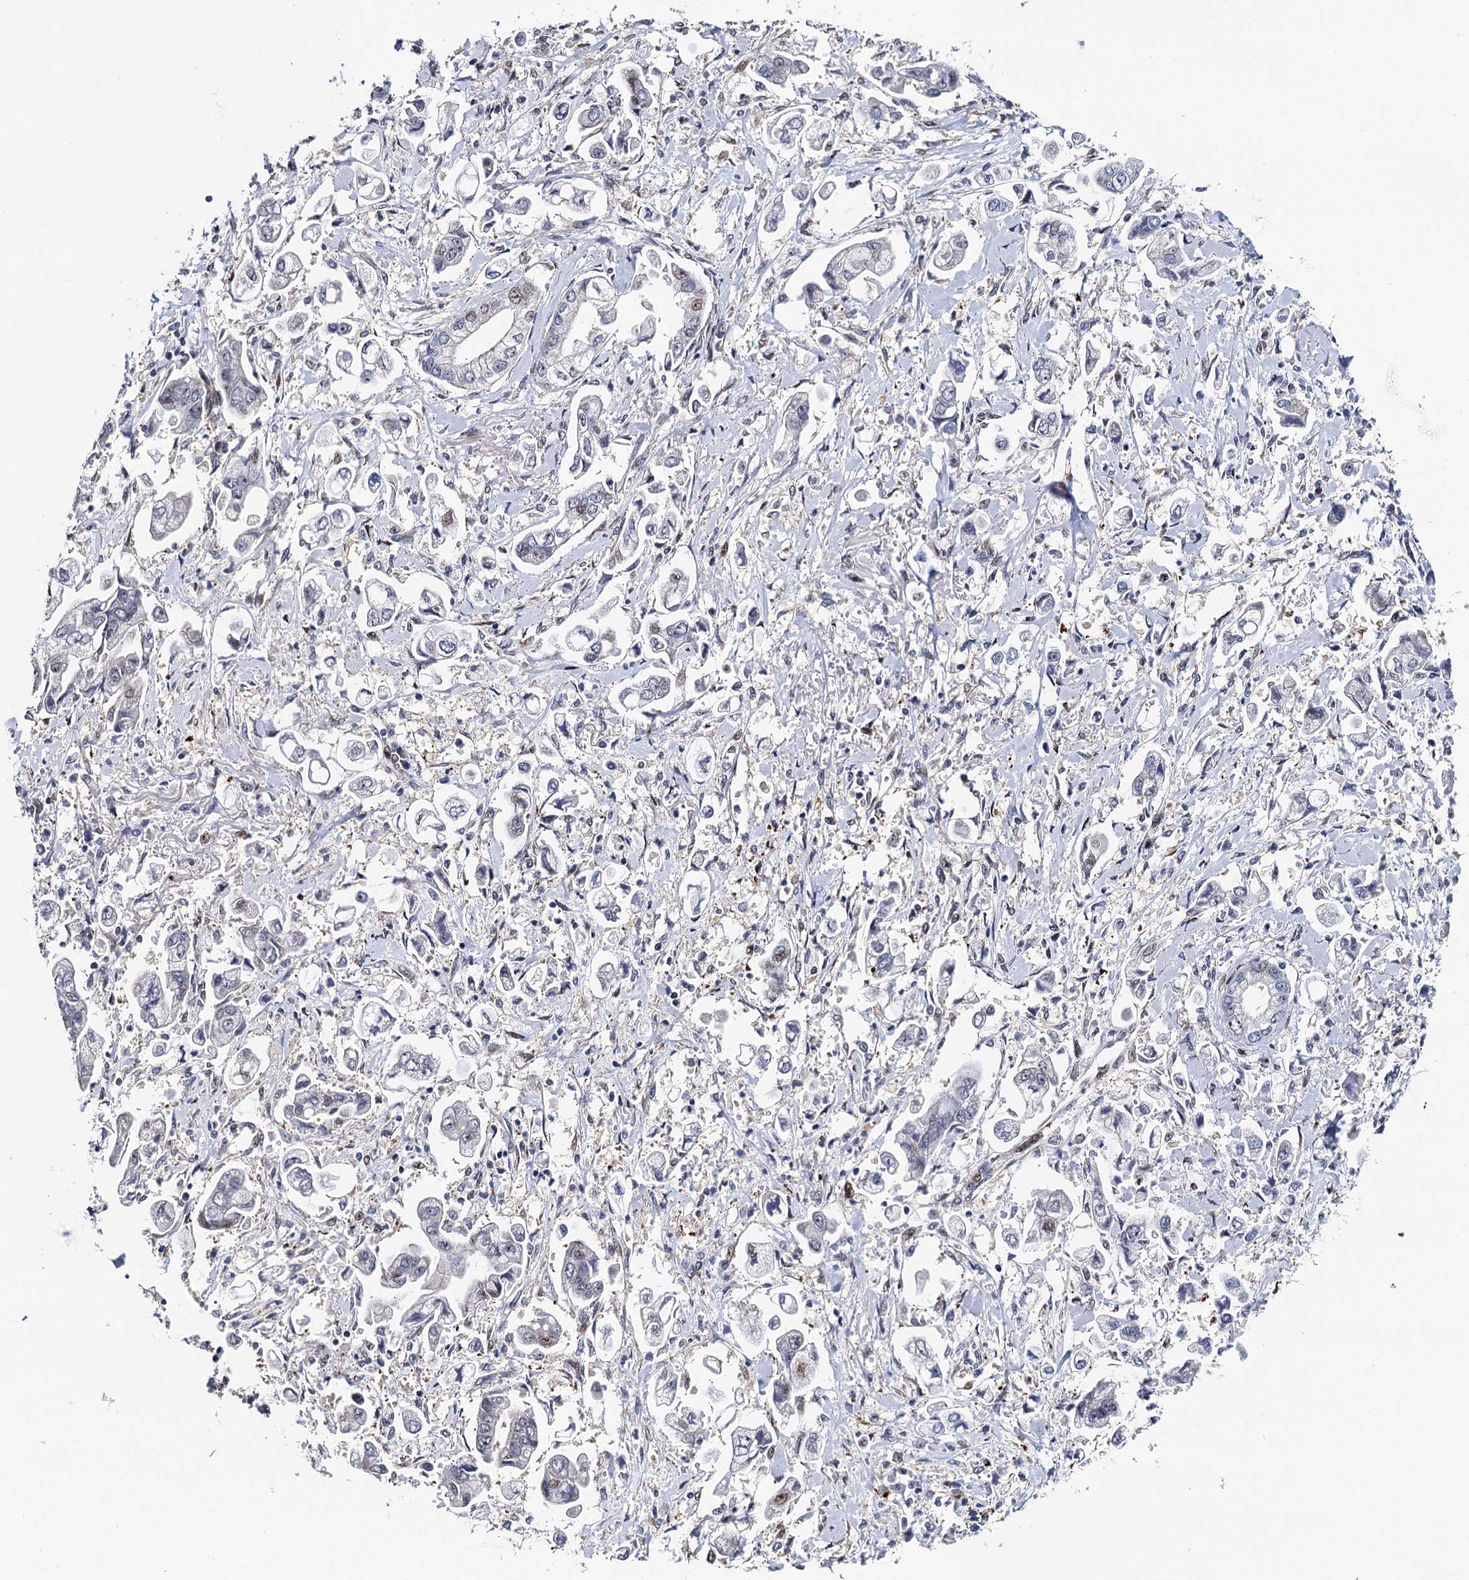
{"staining": {"intensity": "weak", "quantity": "<25%", "location": "nuclear"}, "tissue": "stomach cancer", "cell_type": "Tumor cells", "image_type": "cancer", "snomed": [{"axis": "morphology", "description": "Adenocarcinoma, NOS"}, {"axis": "topography", "description": "Stomach"}], "caption": "A high-resolution photomicrograph shows immunohistochemistry staining of adenocarcinoma (stomach), which displays no significant expression in tumor cells. (Immunohistochemistry (ihc), brightfield microscopy, high magnification).", "gene": "TRMT112", "patient": {"sex": "male", "age": 62}}